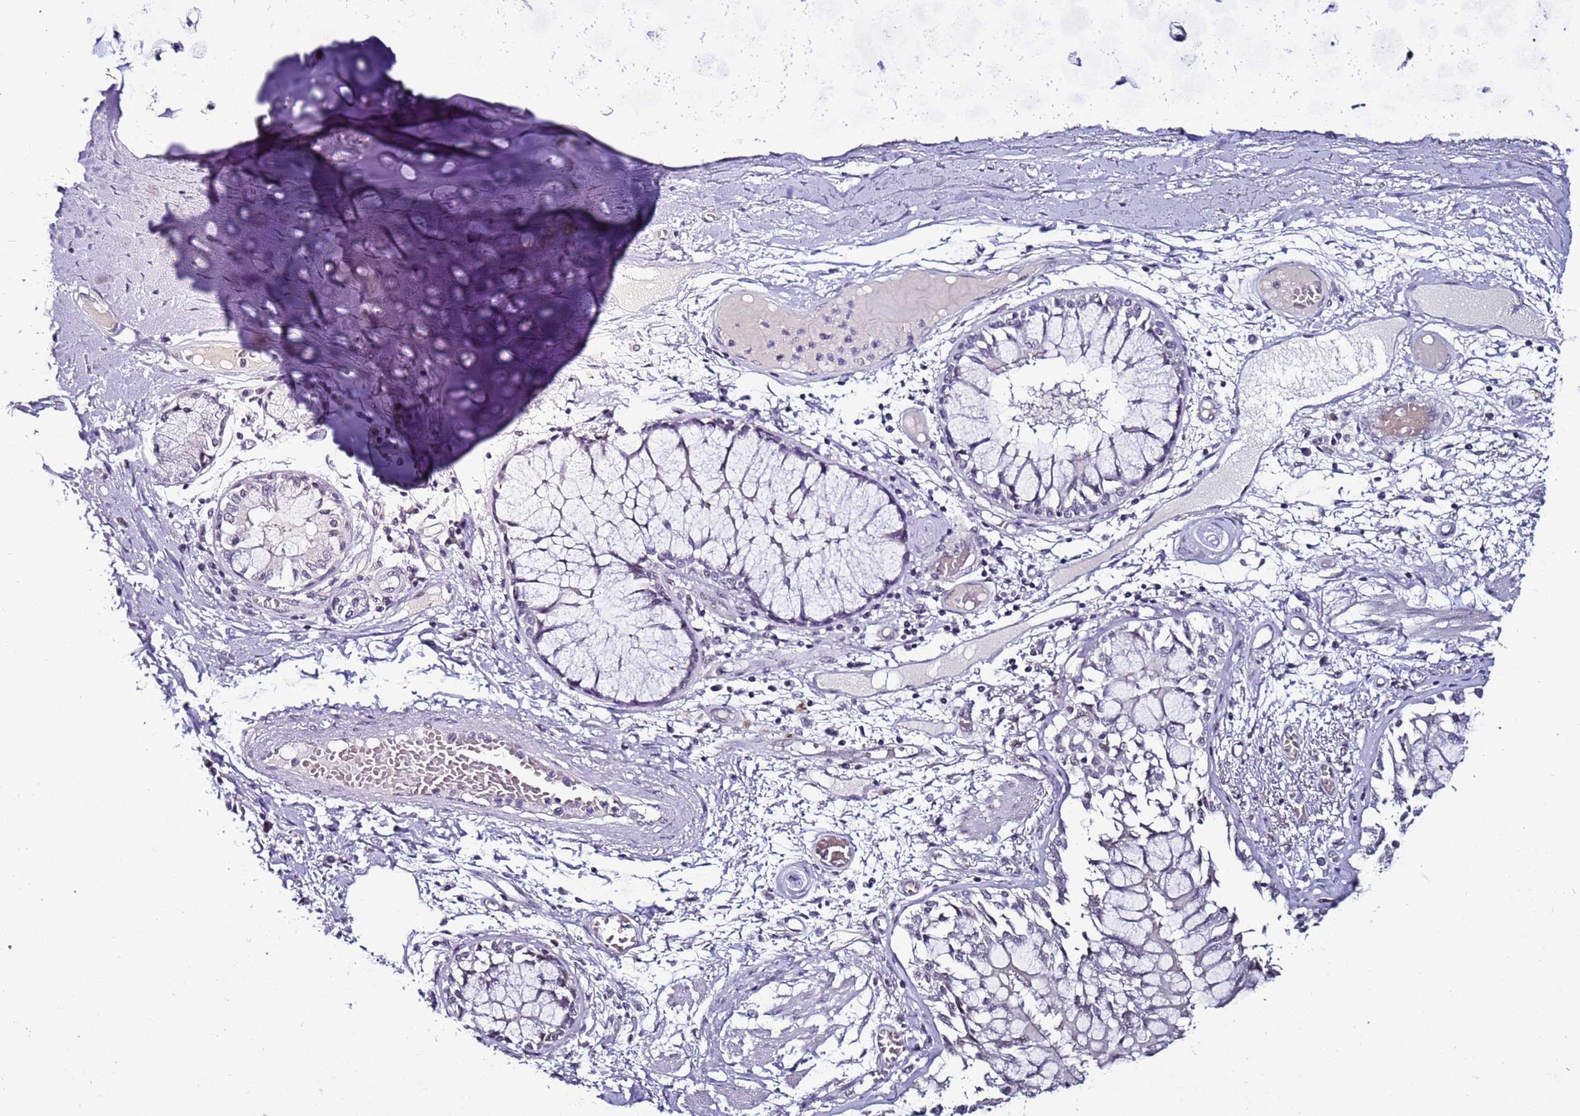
{"staining": {"intensity": "negative", "quantity": "none", "location": "none"}, "tissue": "adipose tissue", "cell_type": "Adipocytes", "image_type": "normal", "snomed": [{"axis": "morphology", "description": "Normal tissue, NOS"}, {"axis": "topography", "description": "Cartilage tissue"}, {"axis": "topography", "description": "Bronchus"}, {"axis": "topography", "description": "Lung"}, {"axis": "topography", "description": "Peripheral nerve tissue"}], "caption": "IHC of normal adipose tissue reveals no positivity in adipocytes.", "gene": "PSMA7", "patient": {"sex": "female", "age": 49}}